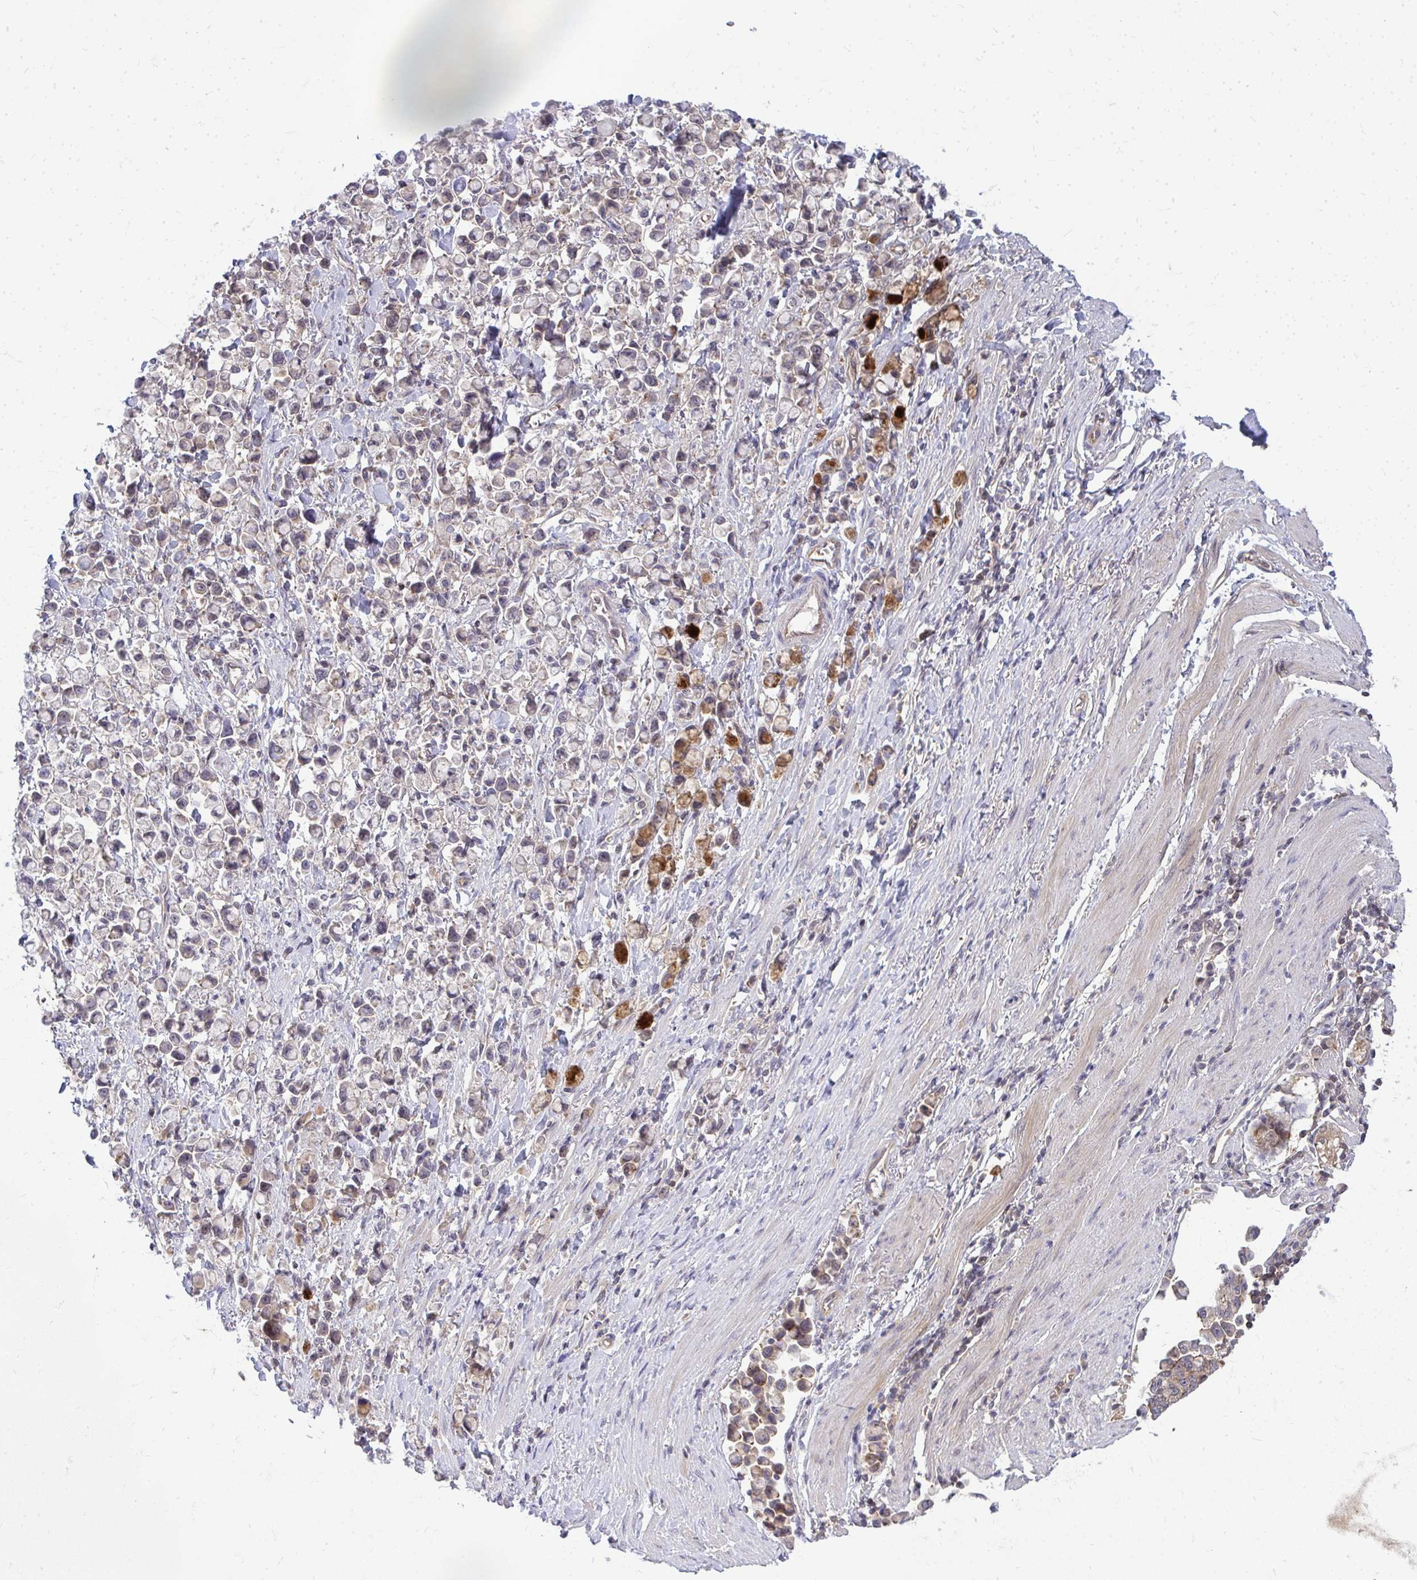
{"staining": {"intensity": "moderate", "quantity": "<25%", "location": "cytoplasmic/membranous"}, "tissue": "stomach cancer", "cell_type": "Tumor cells", "image_type": "cancer", "snomed": [{"axis": "morphology", "description": "Adenocarcinoma, NOS"}, {"axis": "topography", "description": "Stomach"}], "caption": "Moderate cytoplasmic/membranous staining for a protein is present in about <25% of tumor cells of stomach adenocarcinoma using IHC.", "gene": "HDHD2", "patient": {"sex": "female", "age": 81}}